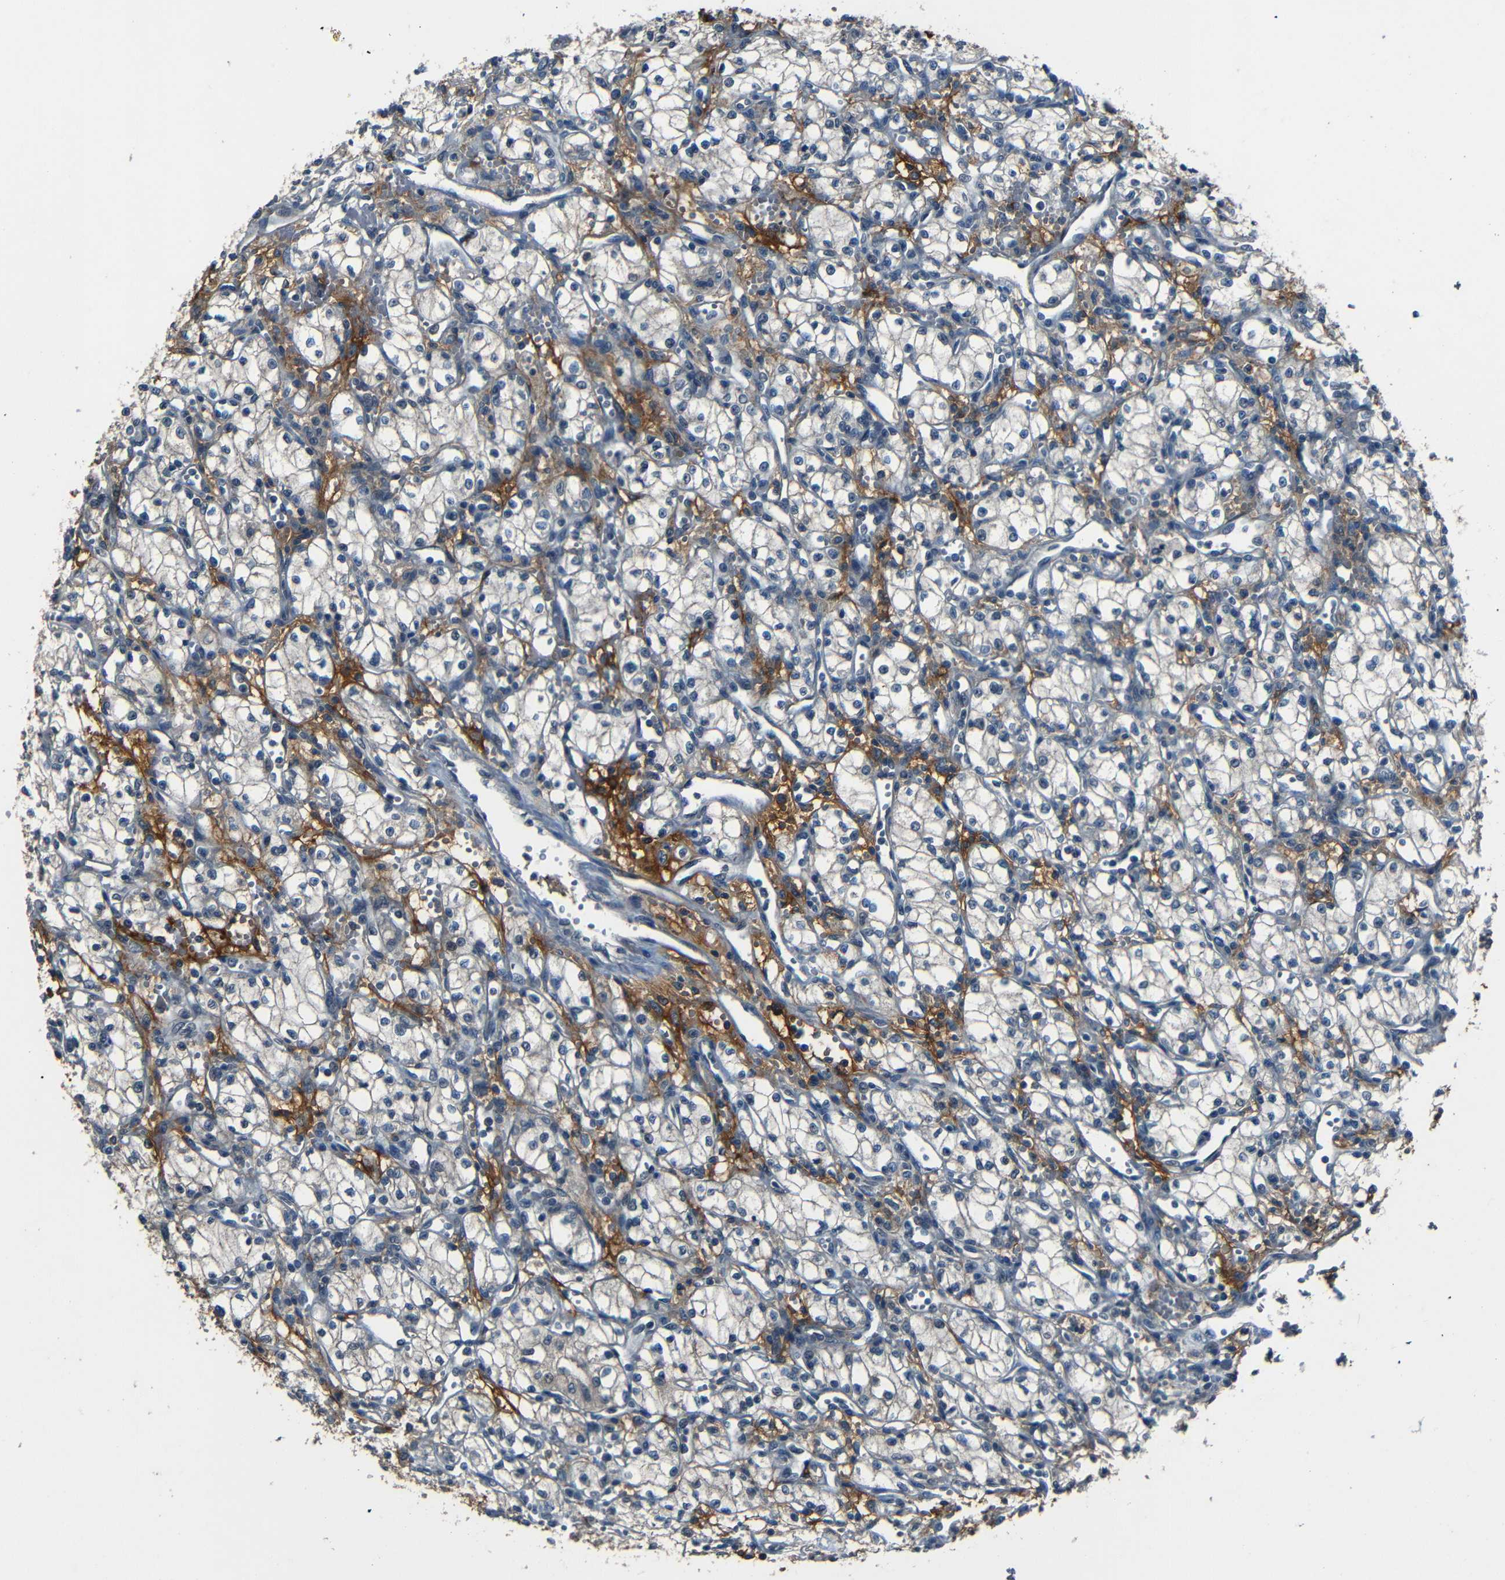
{"staining": {"intensity": "negative", "quantity": "none", "location": "none"}, "tissue": "renal cancer", "cell_type": "Tumor cells", "image_type": "cancer", "snomed": [{"axis": "morphology", "description": "Normal tissue, NOS"}, {"axis": "morphology", "description": "Adenocarcinoma, NOS"}, {"axis": "topography", "description": "Kidney"}], "caption": "The micrograph reveals no significant expression in tumor cells of renal cancer (adenocarcinoma). (Immunohistochemistry, brightfield microscopy, high magnification).", "gene": "SLA", "patient": {"sex": "male", "age": 59}}